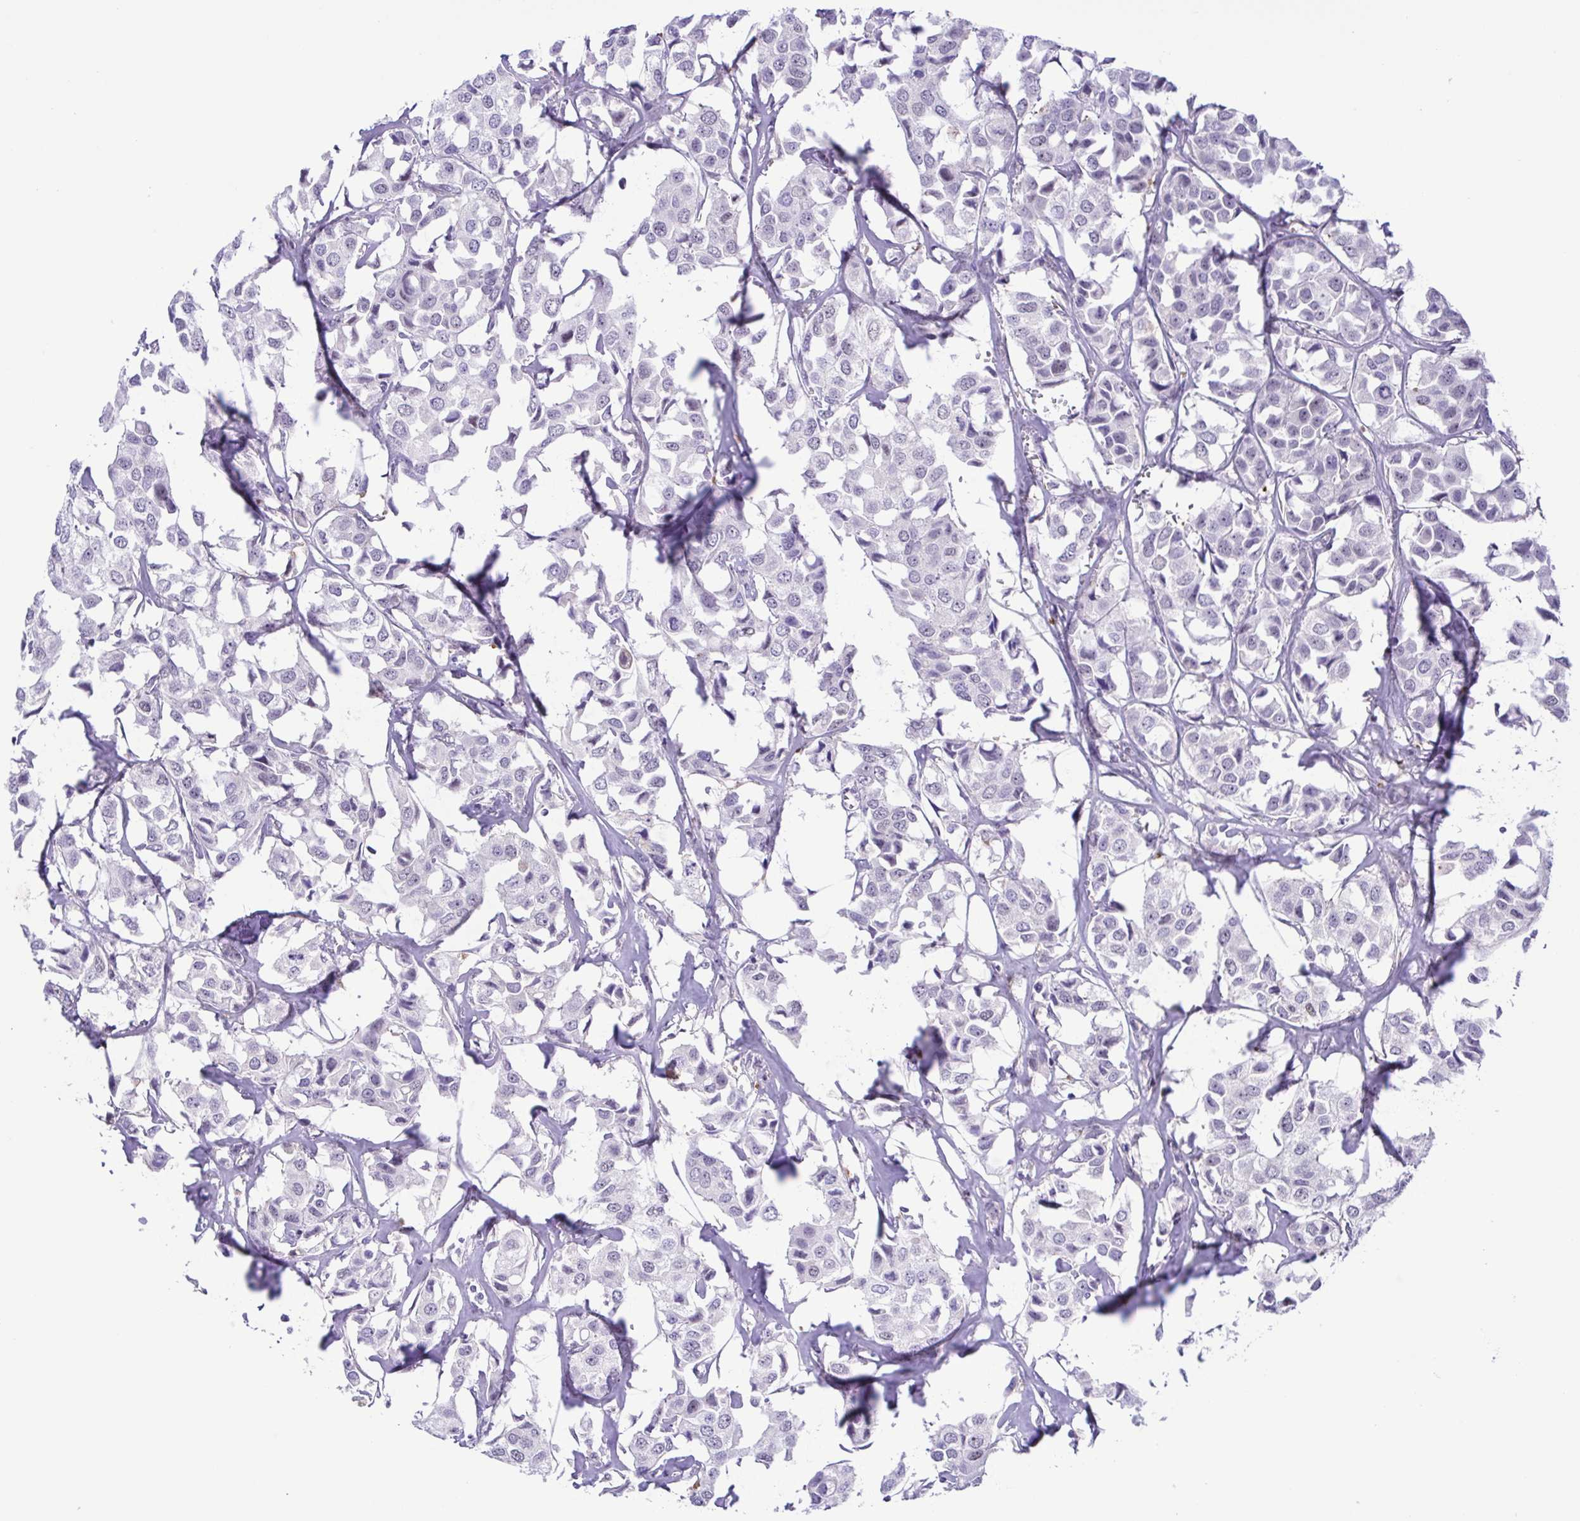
{"staining": {"intensity": "negative", "quantity": "none", "location": "none"}, "tissue": "breast cancer", "cell_type": "Tumor cells", "image_type": "cancer", "snomed": [{"axis": "morphology", "description": "Duct carcinoma"}, {"axis": "topography", "description": "Breast"}], "caption": "Immunohistochemistry (IHC) of breast infiltrating ductal carcinoma exhibits no expression in tumor cells. (IHC, brightfield microscopy, high magnification).", "gene": "DCLK2", "patient": {"sex": "female", "age": 80}}